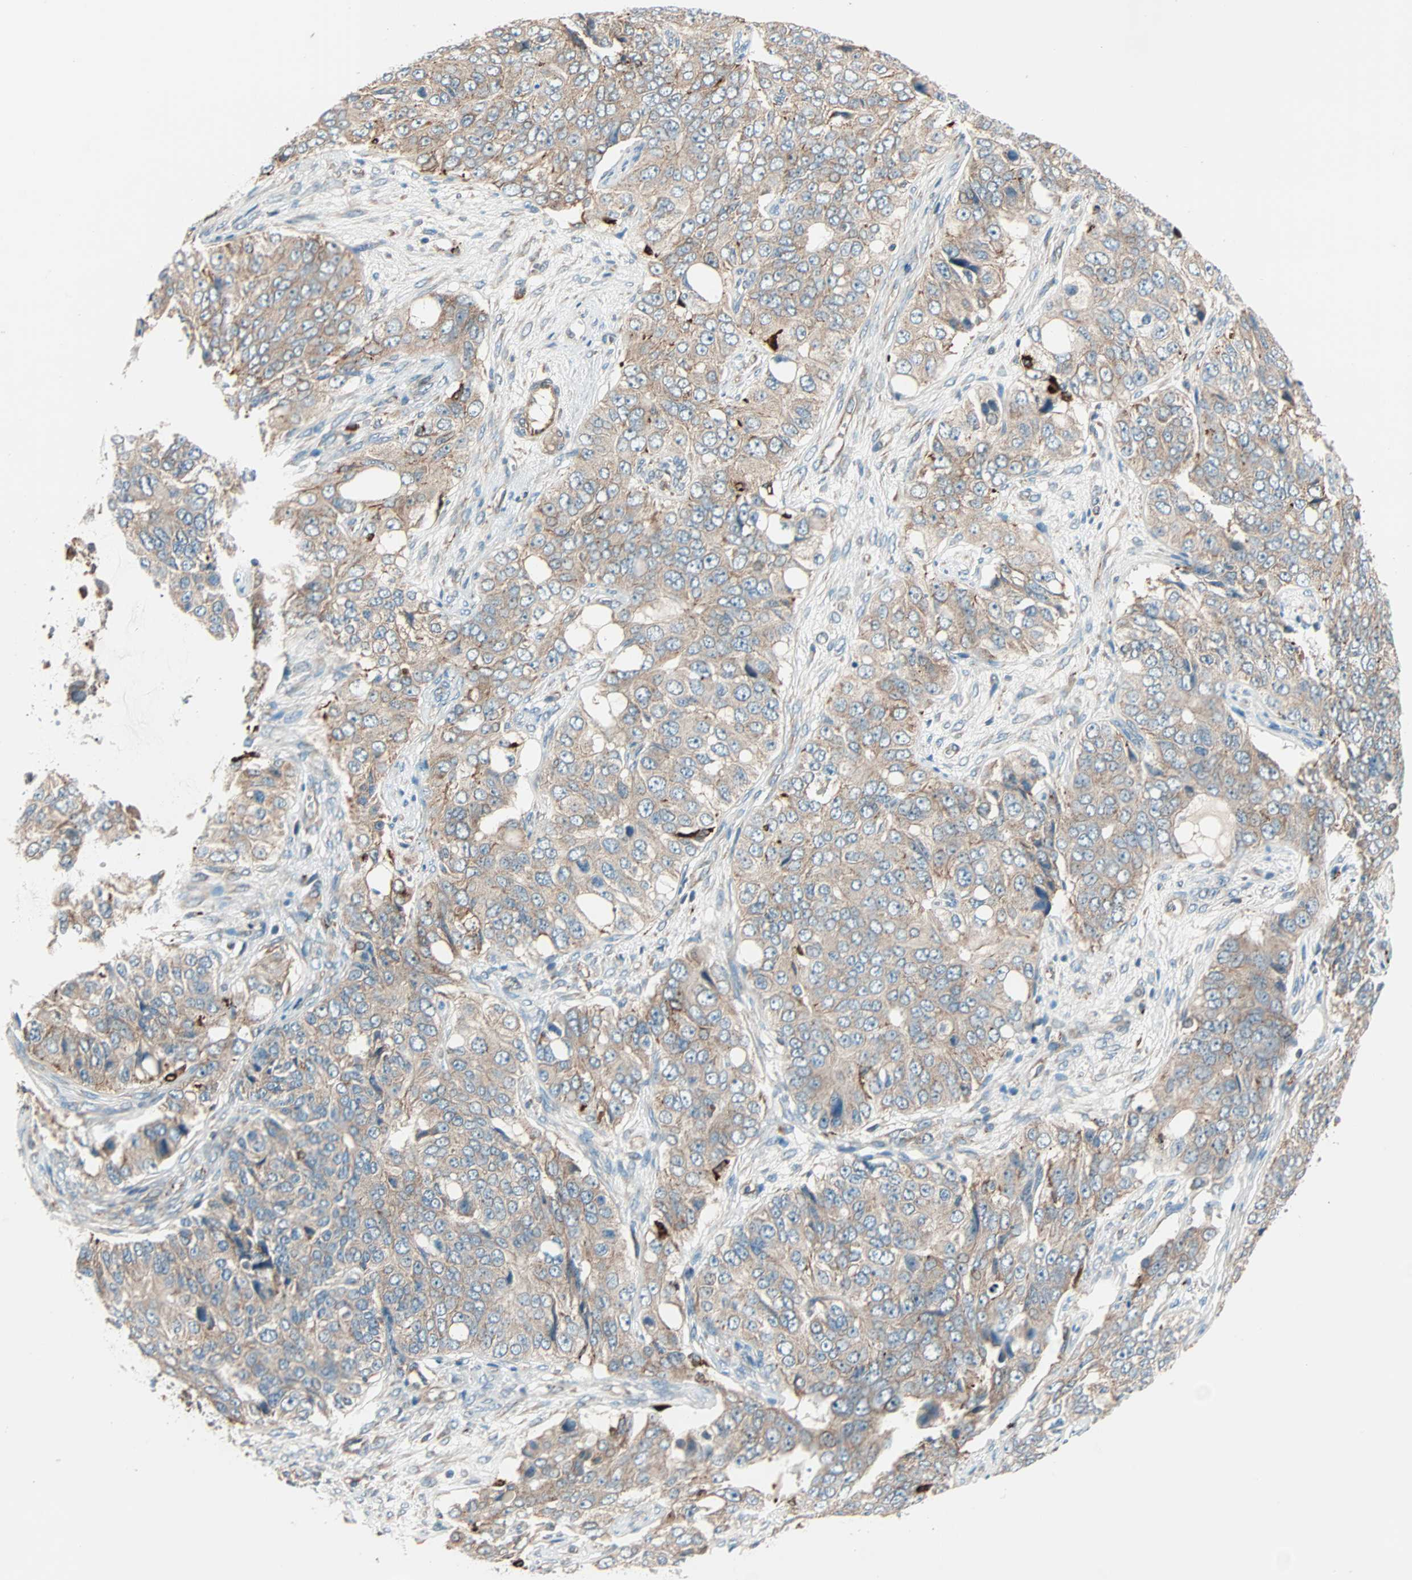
{"staining": {"intensity": "weak", "quantity": ">75%", "location": "cytoplasmic/membranous"}, "tissue": "ovarian cancer", "cell_type": "Tumor cells", "image_type": "cancer", "snomed": [{"axis": "morphology", "description": "Carcinoma, endometroid"}, {"axis": "topography", "description": "Ovary"}], "caption": "The micrograph reveals immunohistochemical staining of ovarian endometroid carcinoma. There is weak cytoplasmic/membranous expression is identified in approximately >75% of tumor cells.", "gene": "PHYH", "patient": {"sex": "female", "age": 51}}